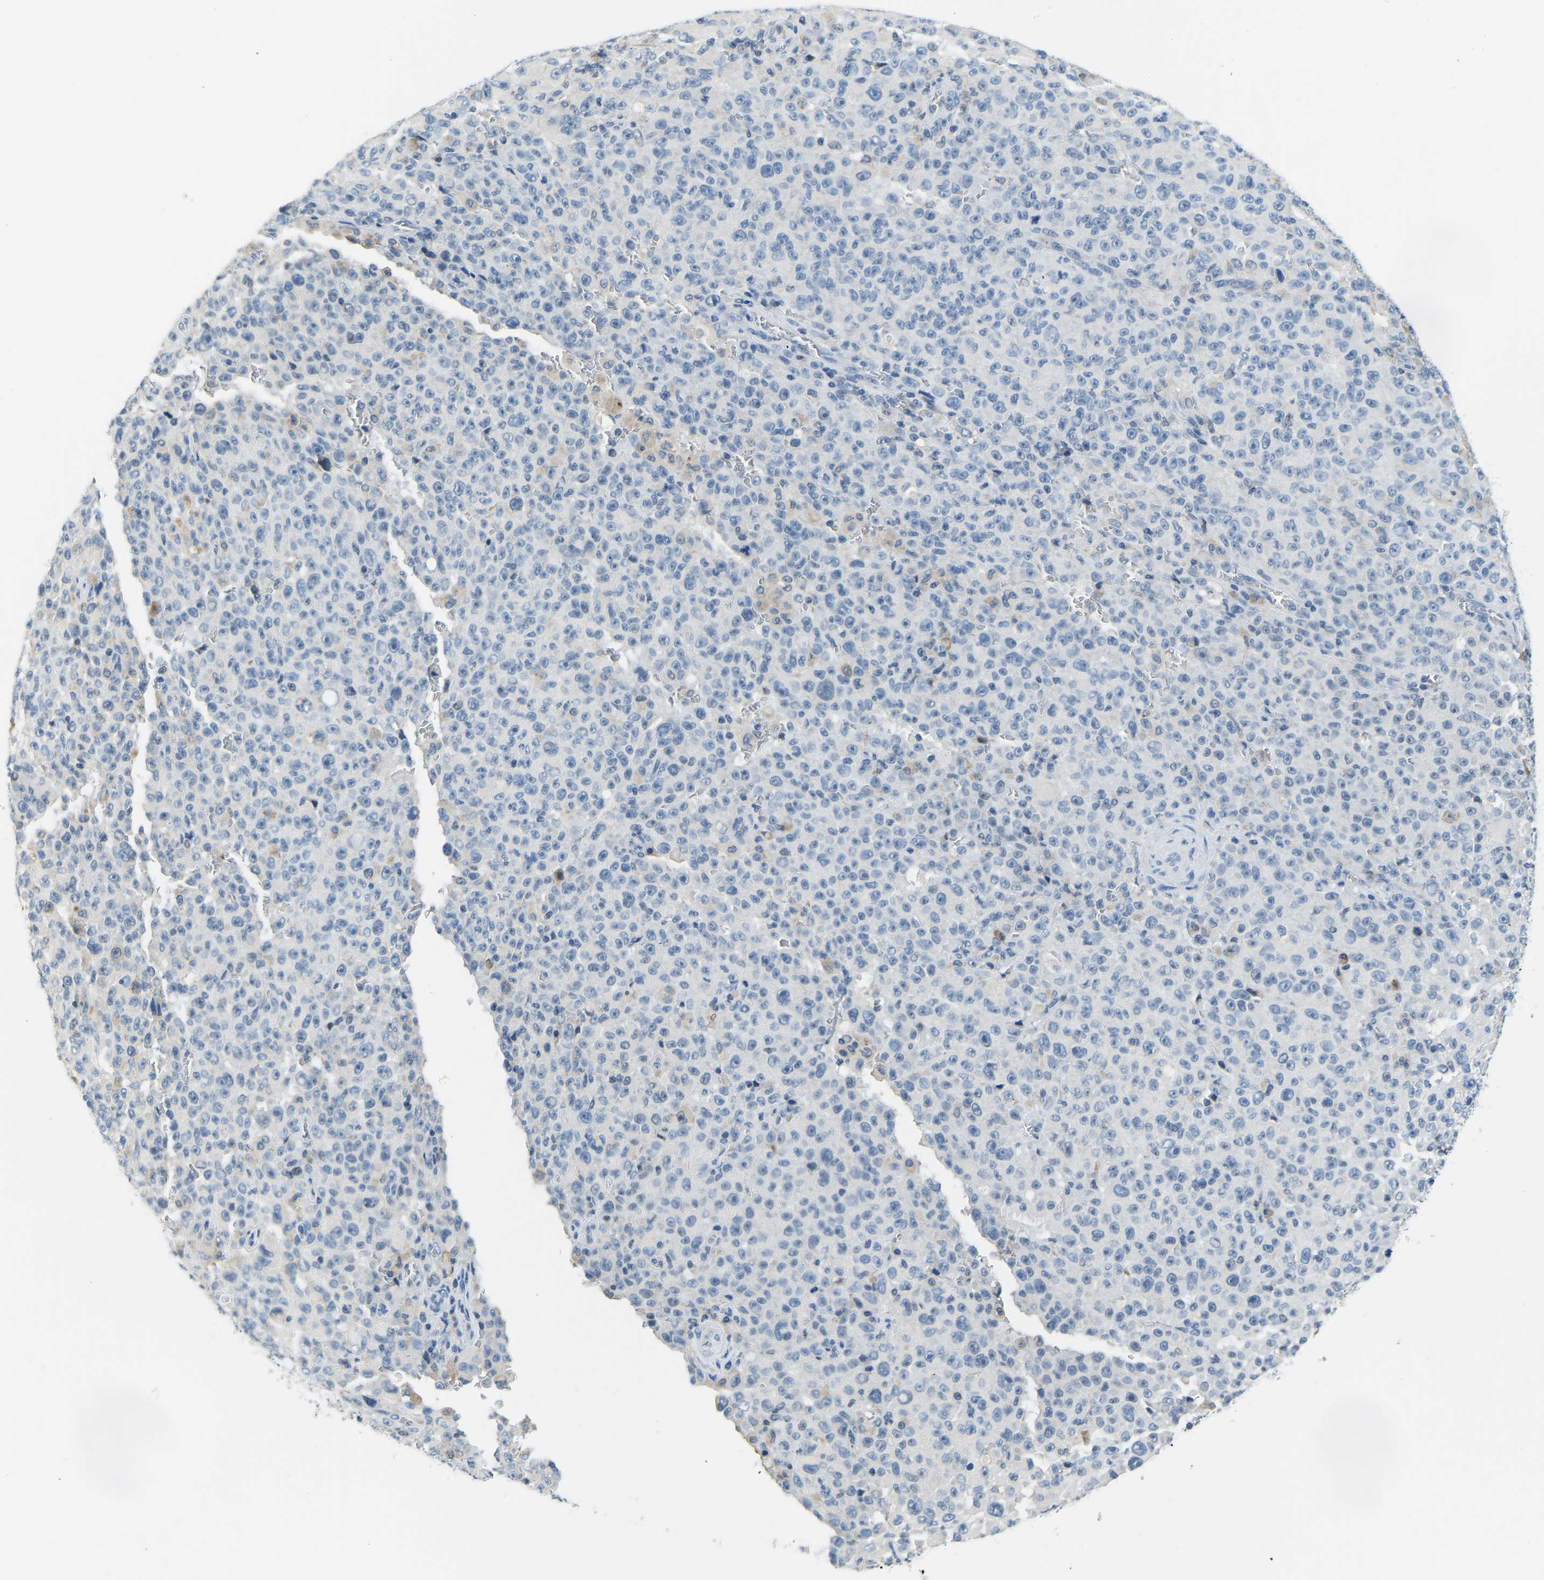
{"staining": {"intensity": "negative", "quantity": "none", "location": "none"}, "tissue": "melanoma", "cell_type": "Tumor cells", "image_type": "cancer", "snomed": [{"axis": "morphology", "description": "Malignant melanoma, NOS"}, {"axis": "topography", "description": "Skin"}], "caption": "Immunohistochemistry photomicrograph of human malignant melanoma stained for a protein (brown), which displays no staining in tumor cells.", "gene": "VRK1", "patient": {"sex": "female", "age": 82}}